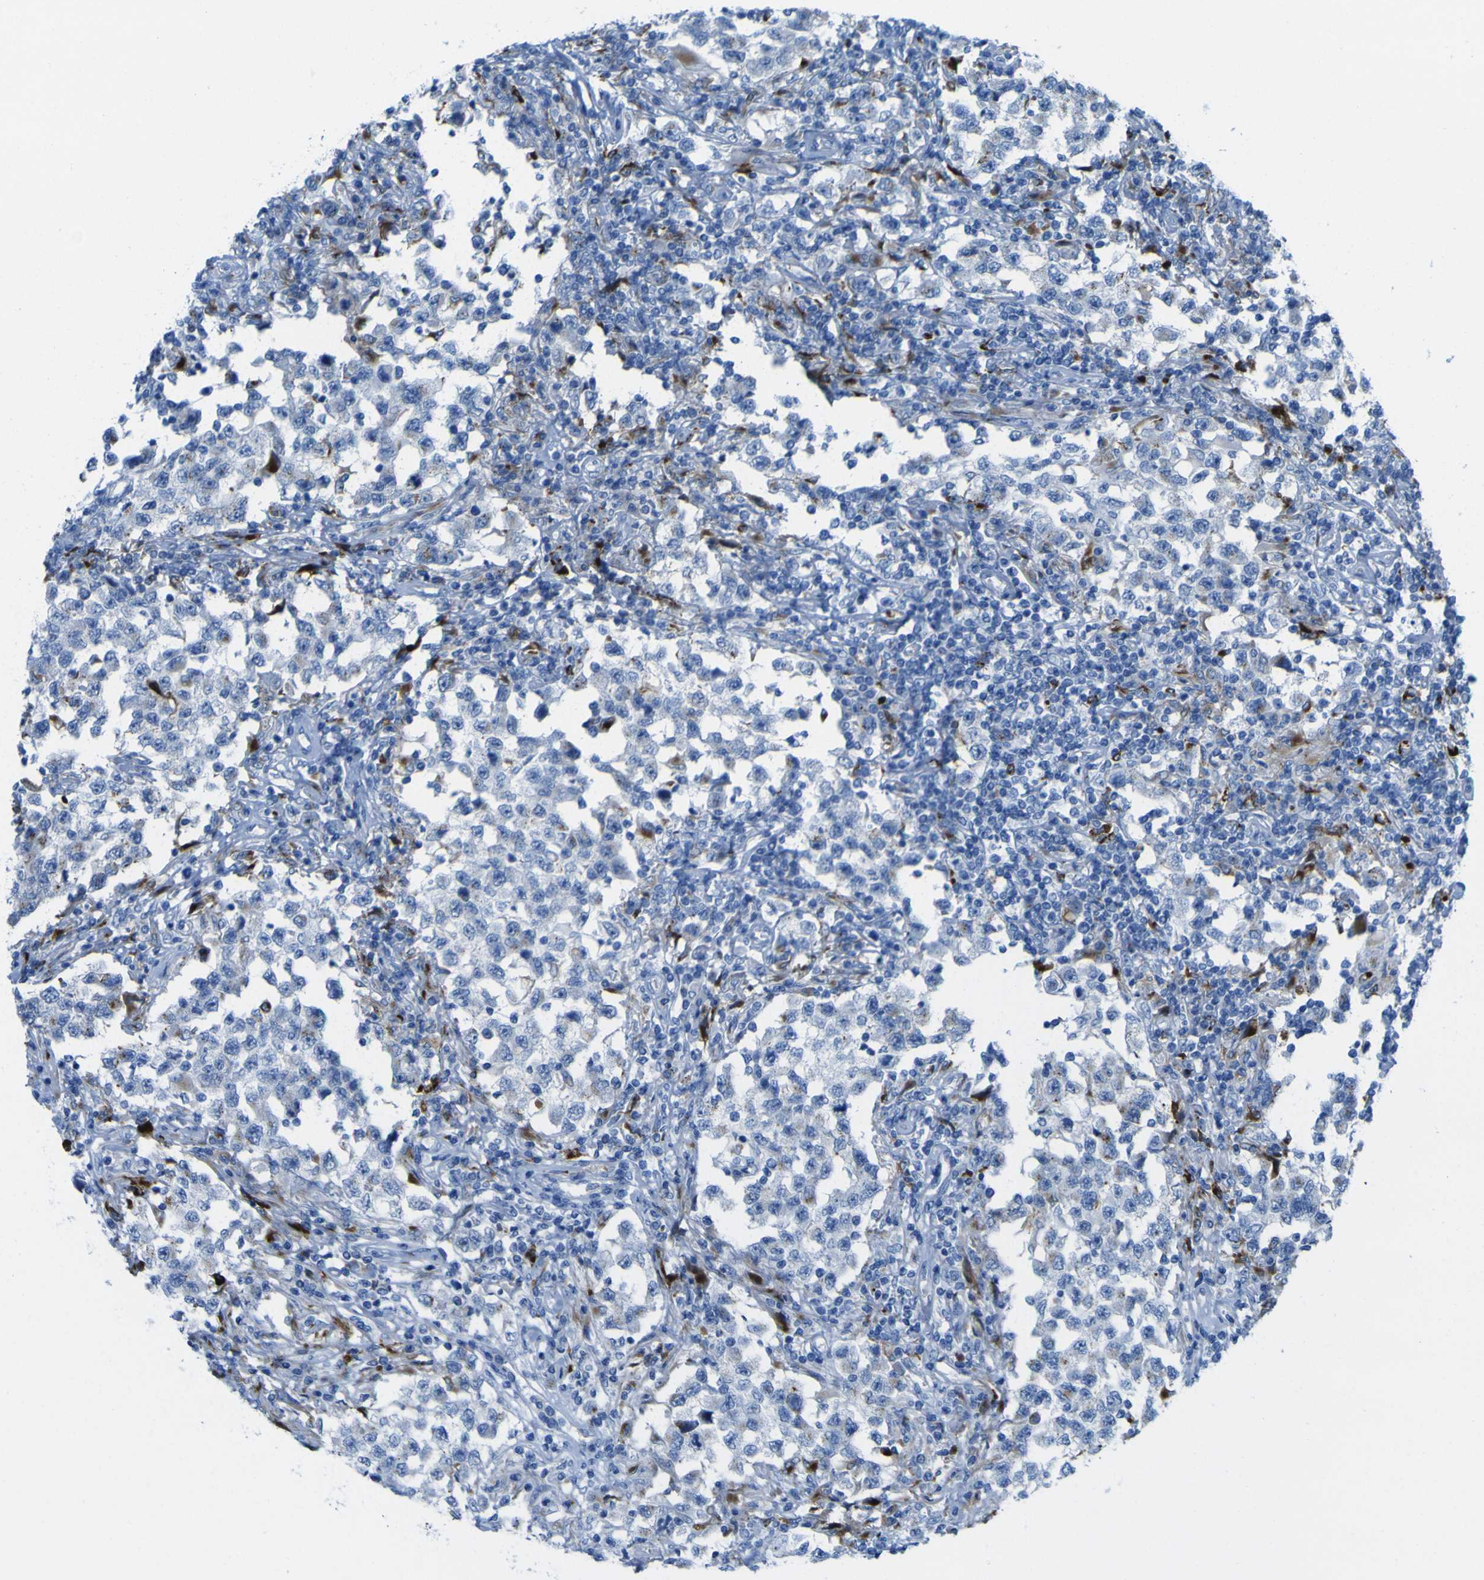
{"staining": {"intensity": "strong", "quantity": "<25%", "location": "cytoplasmic/membranous"}, "tissue": "testis cancer", "cell_type": "Tumor cells", "image_type": "cancer", "snomed": [{"axis": "morphology", "description": "Carcinoma, Embryonal, NOS"}, {"axis": "topography", "description": "Testis"}], "caption": "Protein analysis of testis cancer tissue displays strong cytoplasmic/membranous expression in approximately <25% of tumor cells.", "gene": "PLD3", "patient": {"sex": "male", "age": 21}}